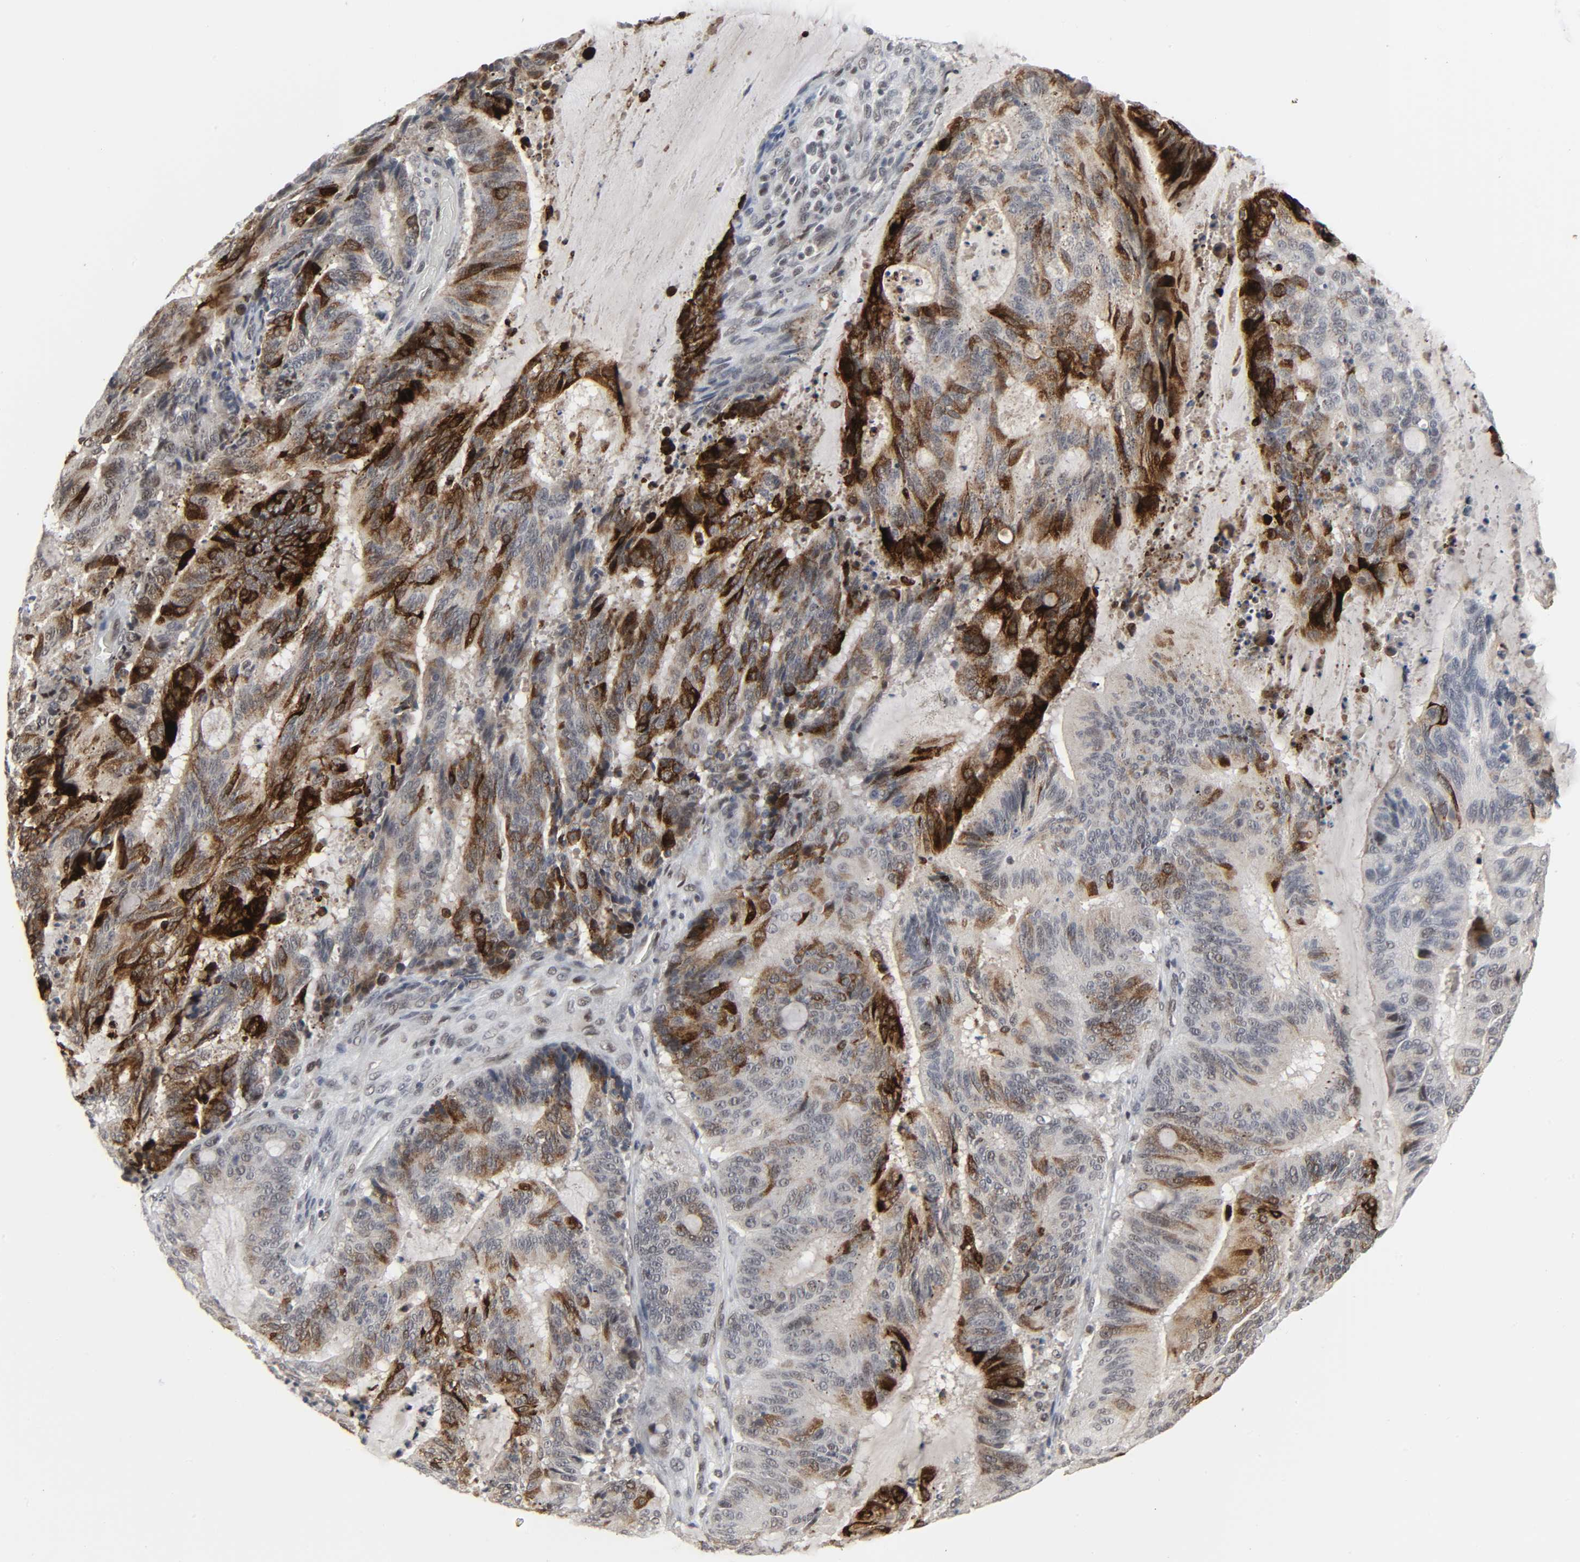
{"staining": {"intensity": "strong", "quantity": "25%-75%", "location": "cytoplasmic/membranous"}, "tissue": "liver cancer", "cell_type": "Tumor cells", "image_type": "cancer", "snomed": [{"axis": "morphology", "description": "Cholangiocarcinoma"}, {"axis": "topography", "description": "Liver"}], "caption": "The micrograph exhibits a brown stain indicating the presence of a protein in the cytoplasmic/membranous of tumor cells in liver cancer.", "gene": "MUC1", "patient": {"sex": "female", "age": 73}}